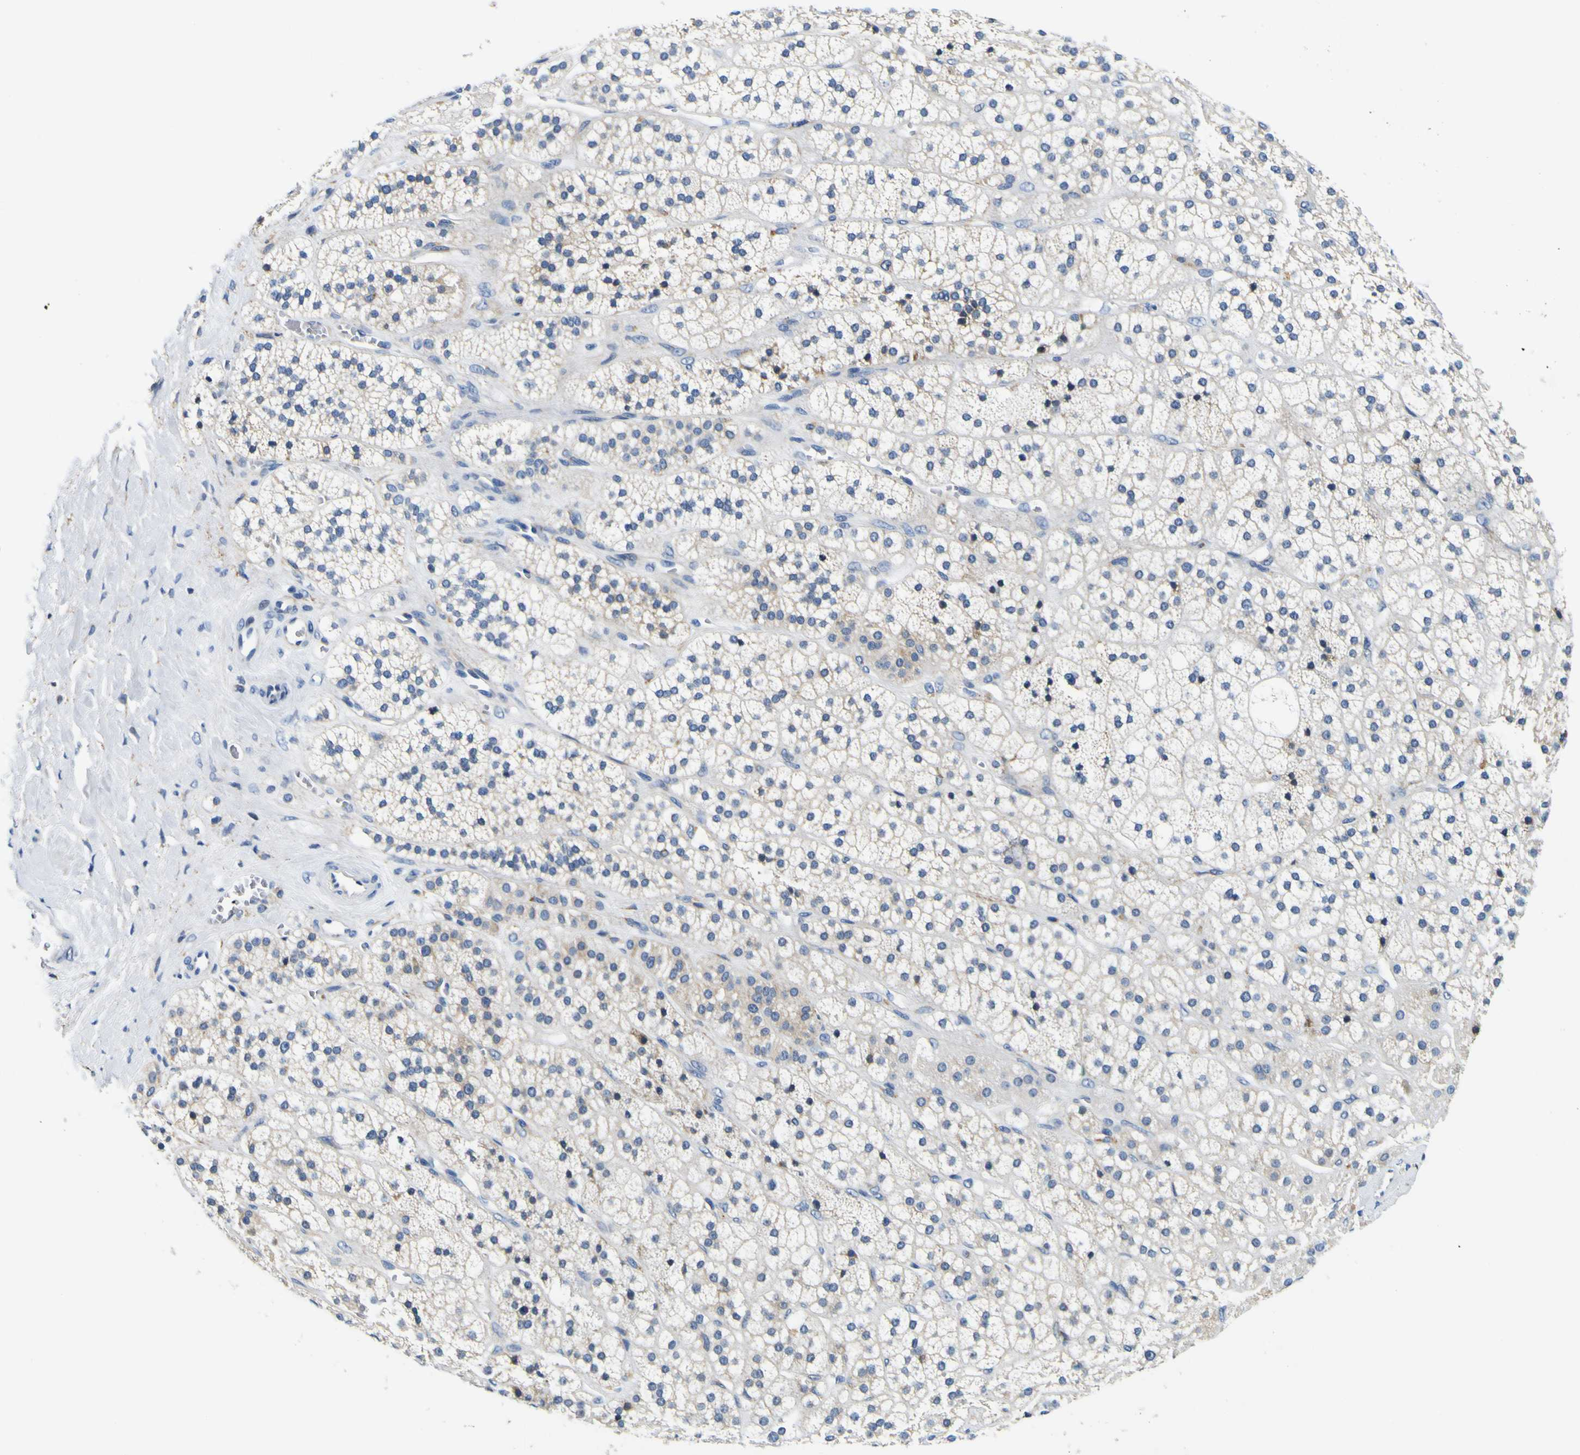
{"staining": {"intensity": "moderate", "quantity": "25%-75%", "location": "cytoplasmic/membranous"}, "tissue": "adrenal gland", "cell_type": "Glandular cells", "image_type": "normal", "snomed": [{"axis": "morphology", "description": "Normal tissue, NOS"}, {"axis": "topography", "description": "Adrenal gland"}], "caption": "About 25%-75% of glandular cells in normal human adrenal gland demonstrate moderate cytoplasmic/membranous protein positivity as visualized by brown immunohistochemical staining.", "gene": "NLRP3", "patient": {"sex": "male", "age": 56}}